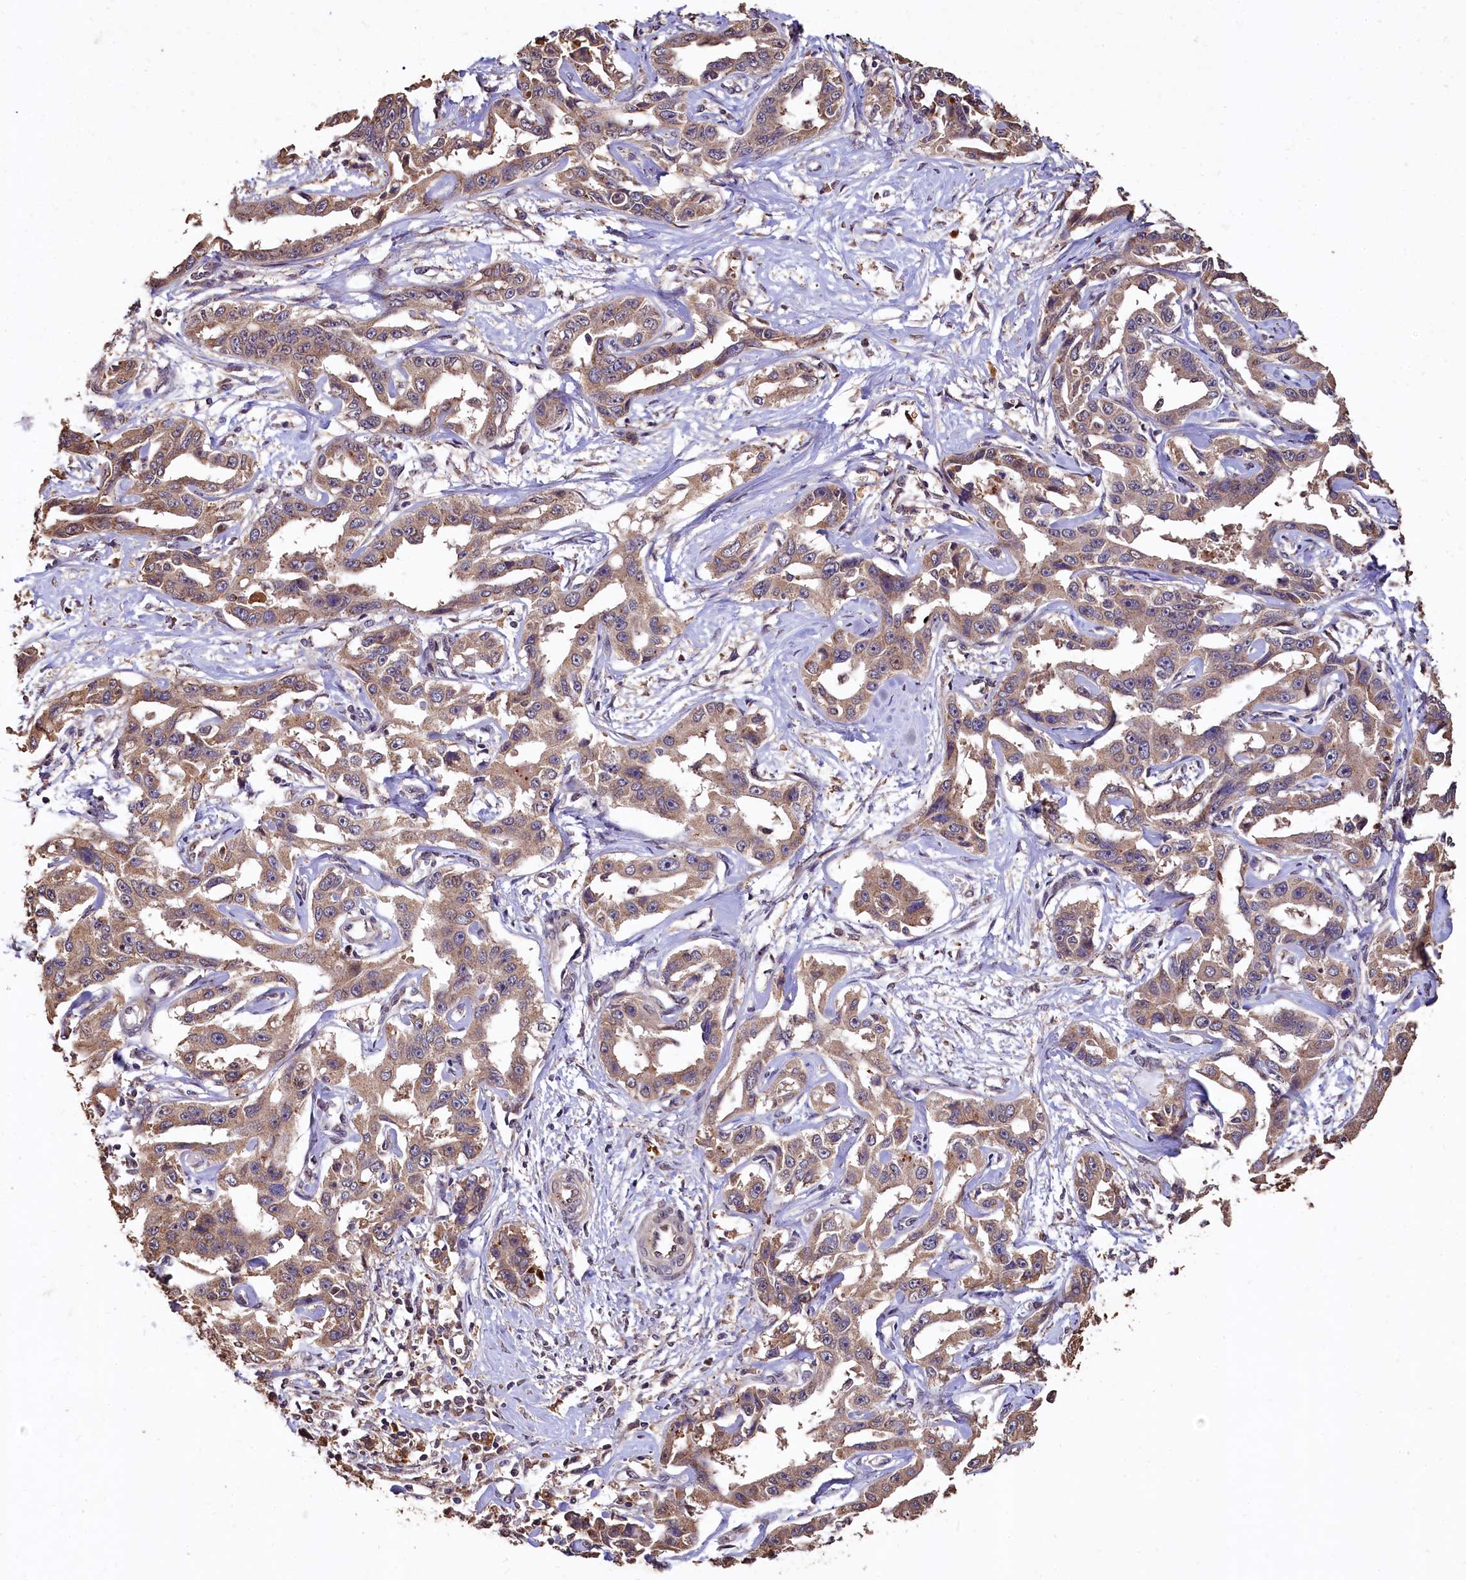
{"staining": {"intensity": "moderate", "quantity": ">75%", "location": "cytoplasmic/membranous"}, "tissue": "liver cancer", "cell_type": "Tumor cells", "image_type": "cancer", "snomed": [{"axis": "morphology", "description": "Cholangiocarcinoma"}, {"axis": "topography", "description": "Liver"}], "caption": "Immunohistochemistry micrograph of neoplastic tissue: human liver cancer (cholangiocarcinoma) stained using immunohistochemistry demonstrates medium levels of moderate protein expression localized specifically in the cytoplasmic/membranous of tumor cells, appearing as a cytoplasmic/membranous brown color.", "gene": "LSM4", "patient": {"sex": "male", "age": 59}}